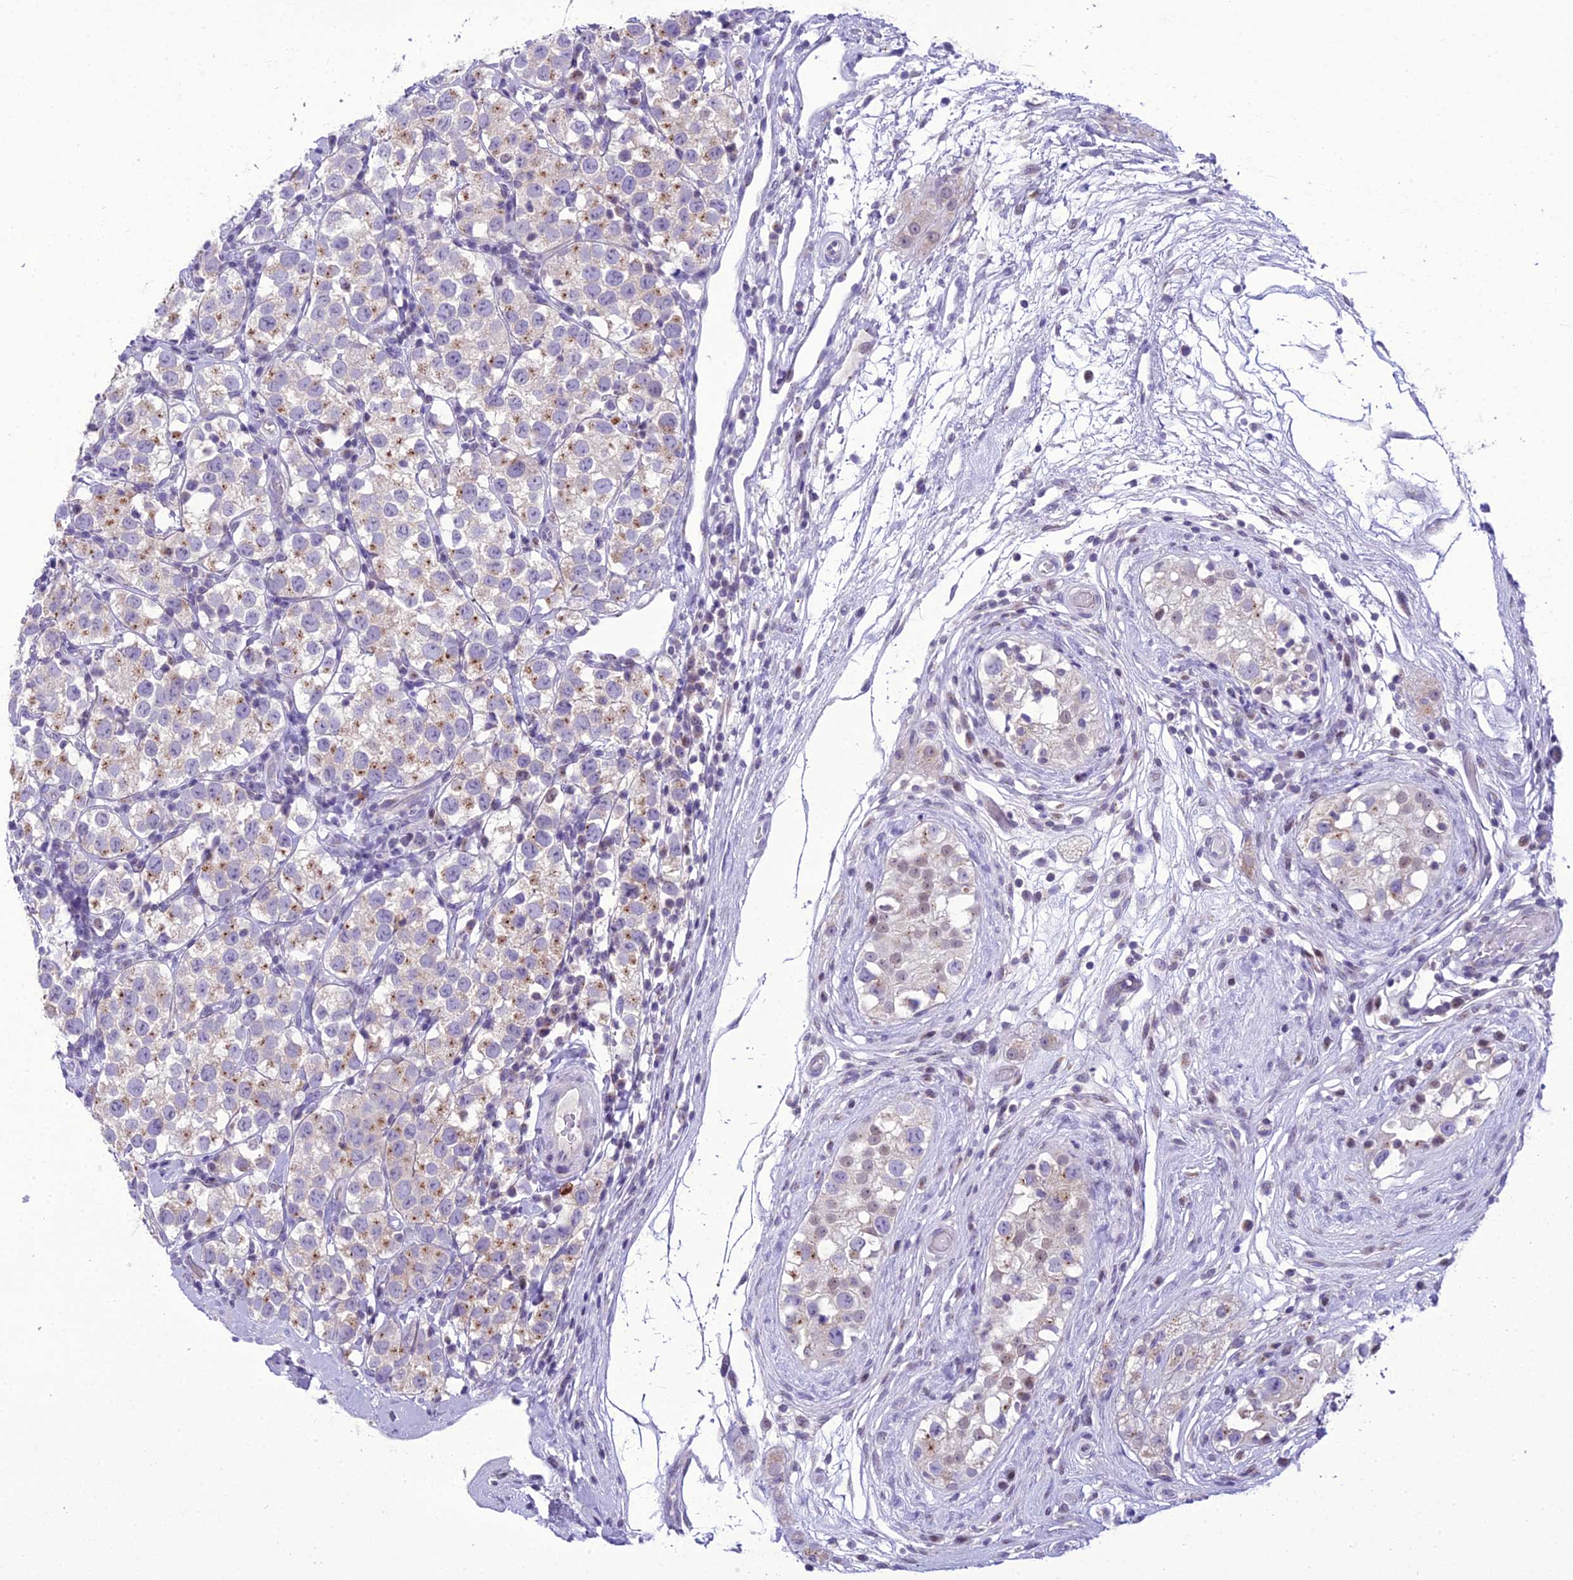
{"staining": {"intensity": "moderate", "quantity": "25%-75%", "location": "cytoplasmic/membranous"}, "tissue": "testis cancer", "cell_type": "Tumor cells", "image_type": "cancer", "snomed": [{"axis": "morphology", "description": "Seminoma, NOS"}, {"axis": "topography", "description": "Testis"}], "caption": "Seminoma (testis) stained with DAB (3,3'-diaminobenzidine) immunohistochemistry reveals medium levels of moderate cytoplasmic/membranous staining in about 25%-75% of tumor cells.", "gene": "B9D2", "patient": {"sex": "male", "age": 34}}